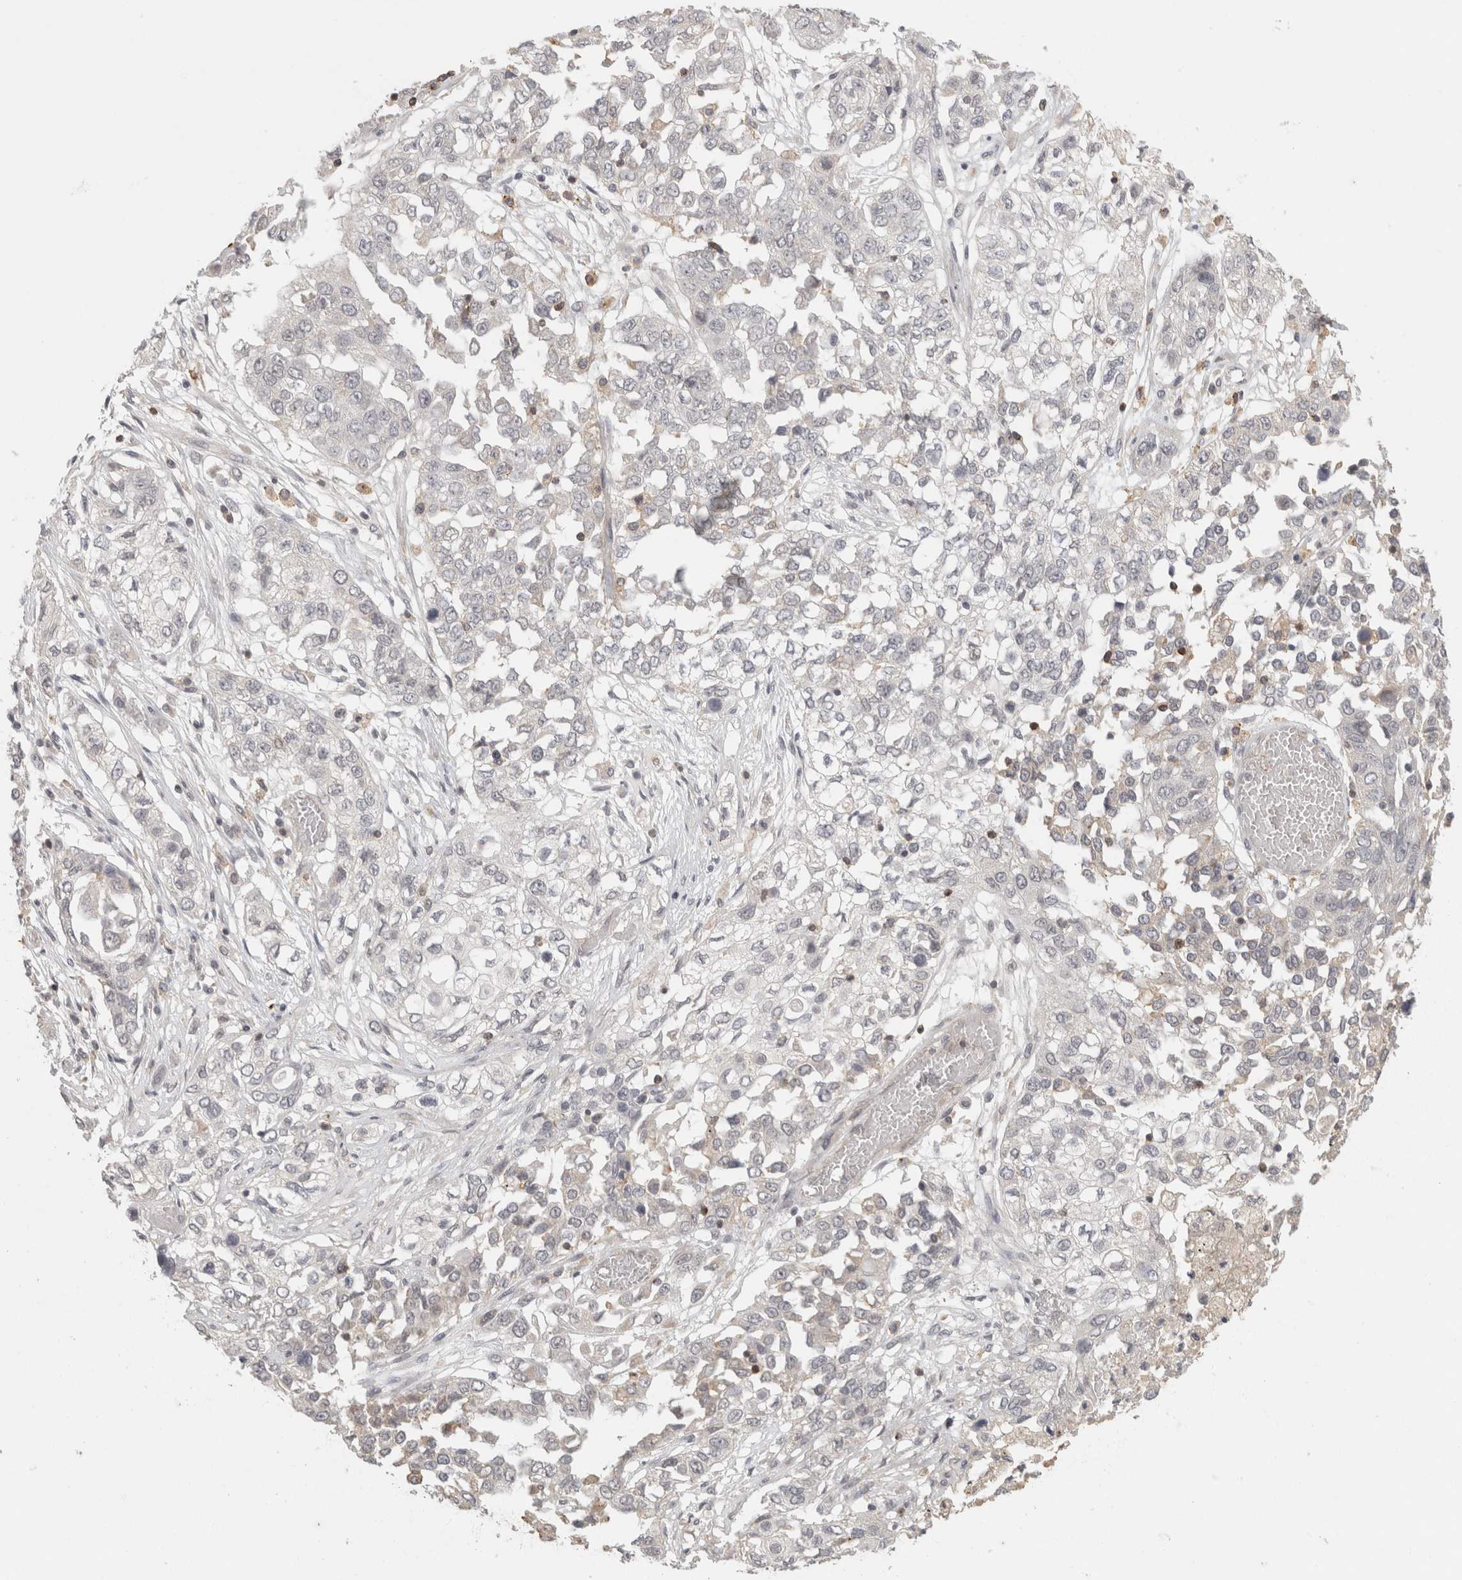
{"staining": {"intensity": "negative", "quantity": "none", "location": "none"}, "tissue": "lung cancer", "cell_type": "Tumor cells", "image_type": "cancer", "snomed": [{"axis": "morphology", "description": "Squamous cell carcinoma, NOS"}, {"axis": "topography", "description": "Lung"}], "caption": "A high-resolution photomicrograph shows immunohistochemistry (IHC) staining of lung cancer (squamous cell carcinoma), which reveals no significant positivity in tumor cells.", "gene": "HAVCR2", "patient": {"sex": "male", "age": 71}}